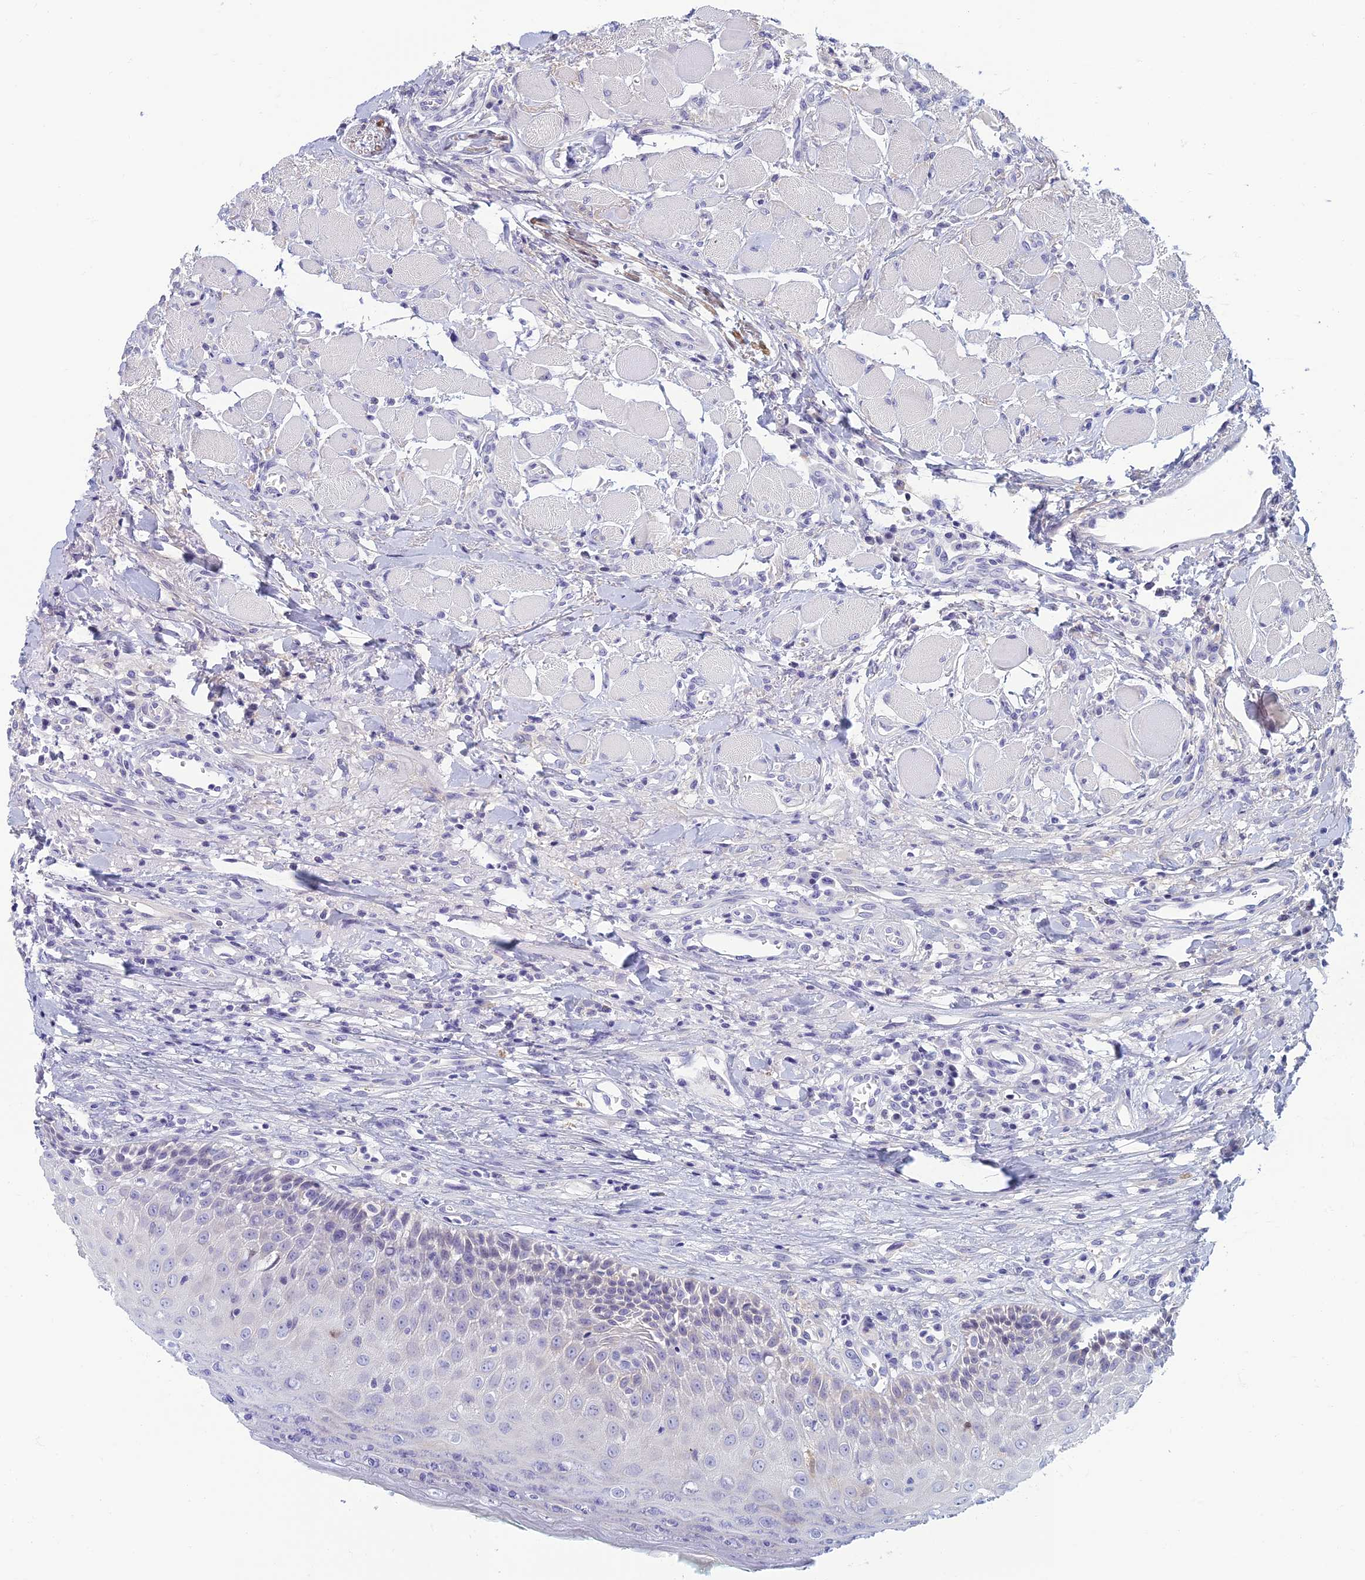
{"staining": {"intensity": "negative", "quantity": "none", "location": "none"}, "tissue": "oral mucosa", "cell_type": "Squamous epithelial cells", "image_type": "normal", "snomed": [{"axis": "morphology", "description": "Normal tissue, NOS"}, {"axis": "topography", "description": "Oral tissue"}], "caption": "This image is of unremarkable oral mucosa stained with immunohistochemistry to label a protein in brown with the nuclei are counter-stained blue. There is no staining in squamous epithelial cells. (DAB (3,3'-diaminobenzidine) IHC, high magnification).", "gene": "NEURL1", "patient": {"sex": "female", "age": 70}}